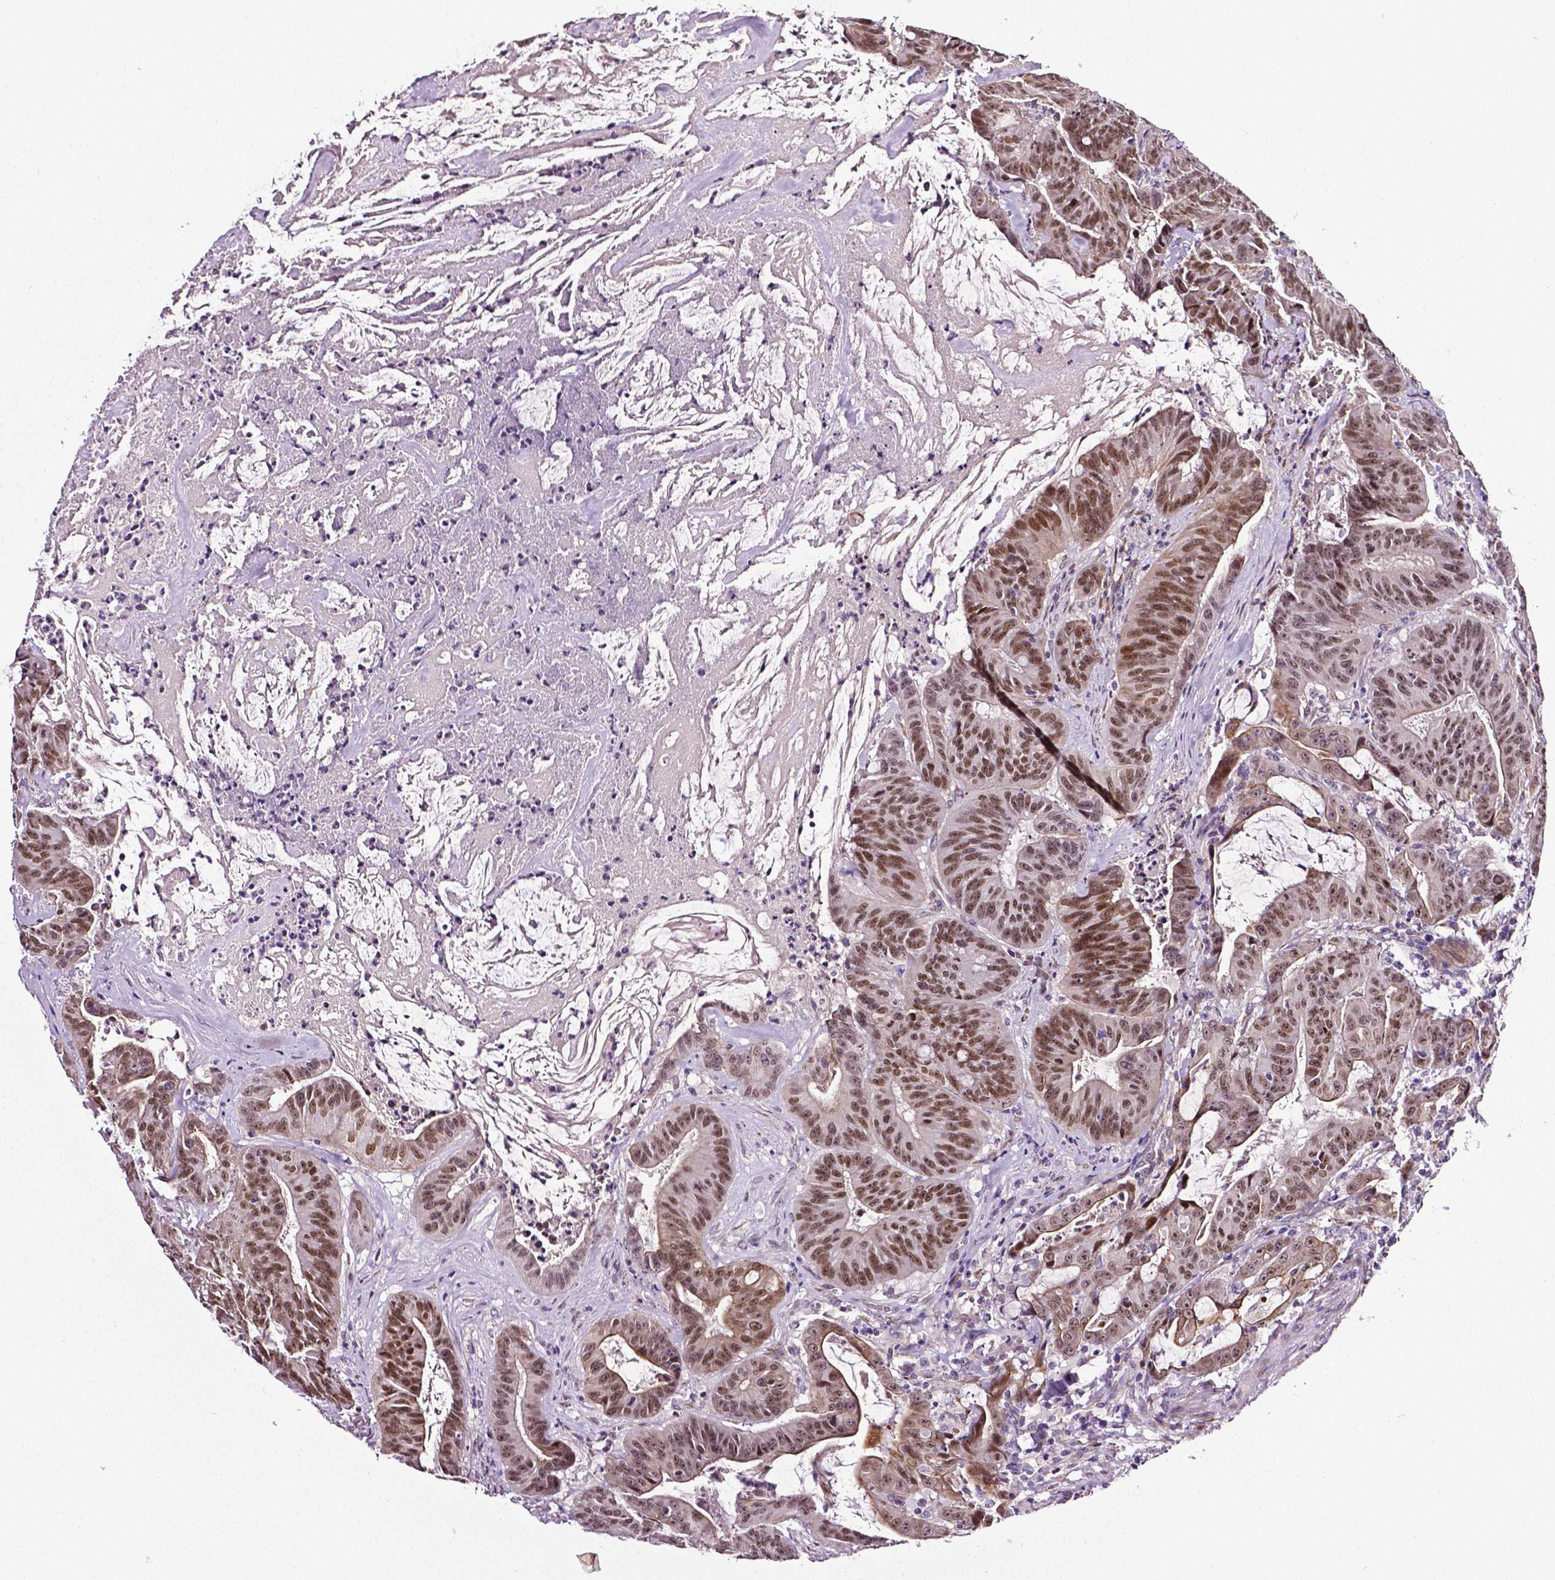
{"staining": {"intensity": "moderate", "quantity": ">75%", "location": "cytoplasmic/membranous,nuclear"}, "tissue": "colorectal cancer", "cell_type": "Tumor cells", "image_type": "cancer", "snomed": [{"axis": "morphology", "description": "Adenocarcinoma, NOS"}, {"axis": "topography", "description": "Colon"}], "caption": "This is an image of immunohistochemistry (IHC) staining of colorectal cancer (adenocarcinoma), which shows moderate staining in the cytoplasmic/membranous and nuclear of tumor cells.", "gene": "PTGER3", "patient": {"sex": "male", "age": 33}}